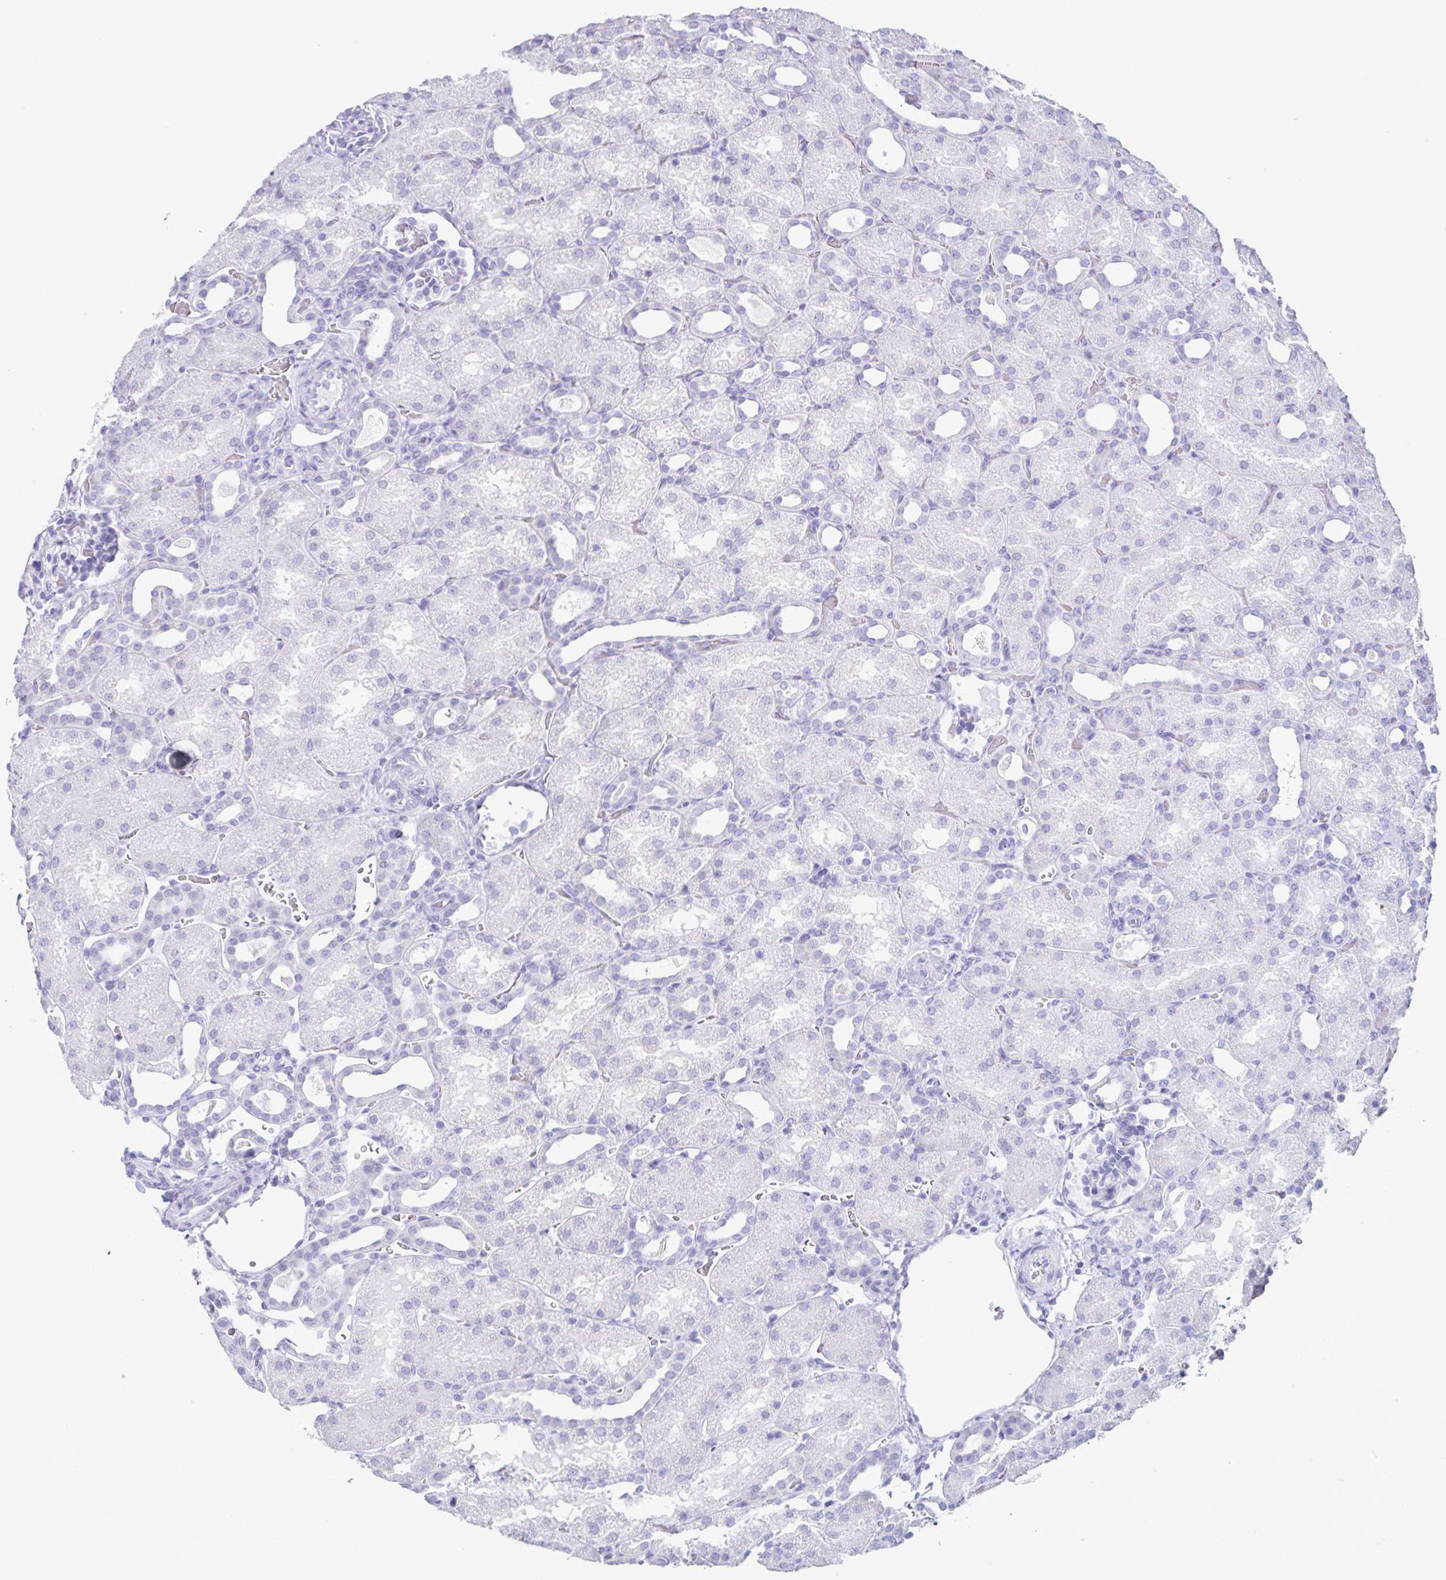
{"staining": {"intensity": "negative", "quantity": "none", "location": "none"}, "tissue": "kidney", "cell_type": "Cells in glomeruli", "image_type": "normal", "snomed": [{"axis": "morphology", "description": "Normal tissue, NOS"}, {"axis": "topography", "description": "Kidney"}], "caption": "Immunohistochemistry (IHC) of unremarkable human kidney shows no expression in cells in glomeruli. (DAB (3,3'-diaminobenzidine) IHC, high magnification).", "gene": "C12orf56", "patient": {"sex": "male", "age": 2}}